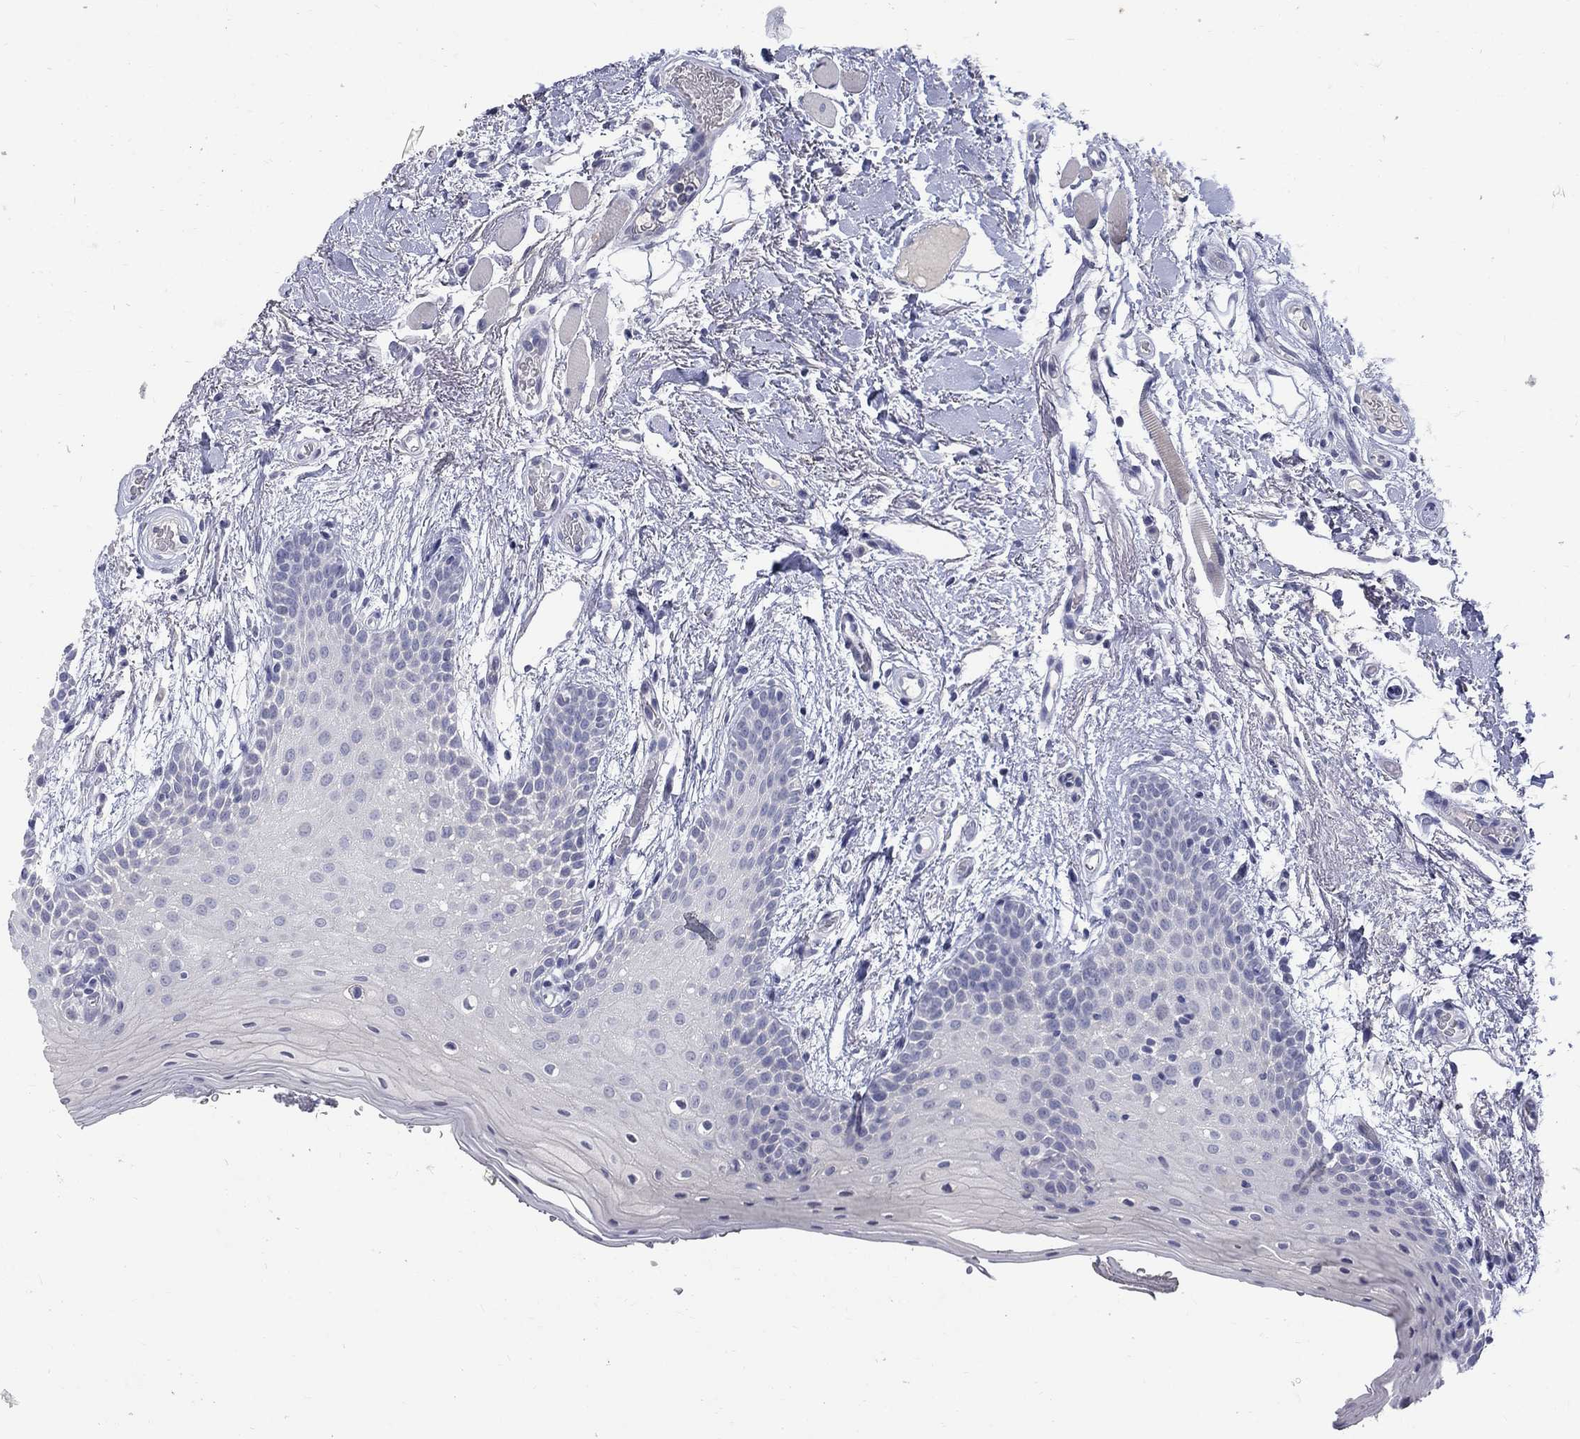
{"staining": {"intensity": "negative", "quantity": "none", "location": "none"}, "tissue": "oral mucosa", "cell_type": "Squamous epithelial cells", "image_type": "normal", "snomed": [{"axis": "morphology", "description": "Normal tissue, NOS"}, {"axis": "topography", "description": "Oral tissue"}, {"axis": "topography", "description": "Tounge, NOS"}], "caption": "High magnification brightfield microscopy of normal oral mucosa stained with DAB (3,3'-diaminobenzidine) (brown) and counterstained with hematoxylin (blue): squamous epithelial cells show no significant staining.", "gene": "CTNND2", "patient": {"sex": "female", "age": 86}}